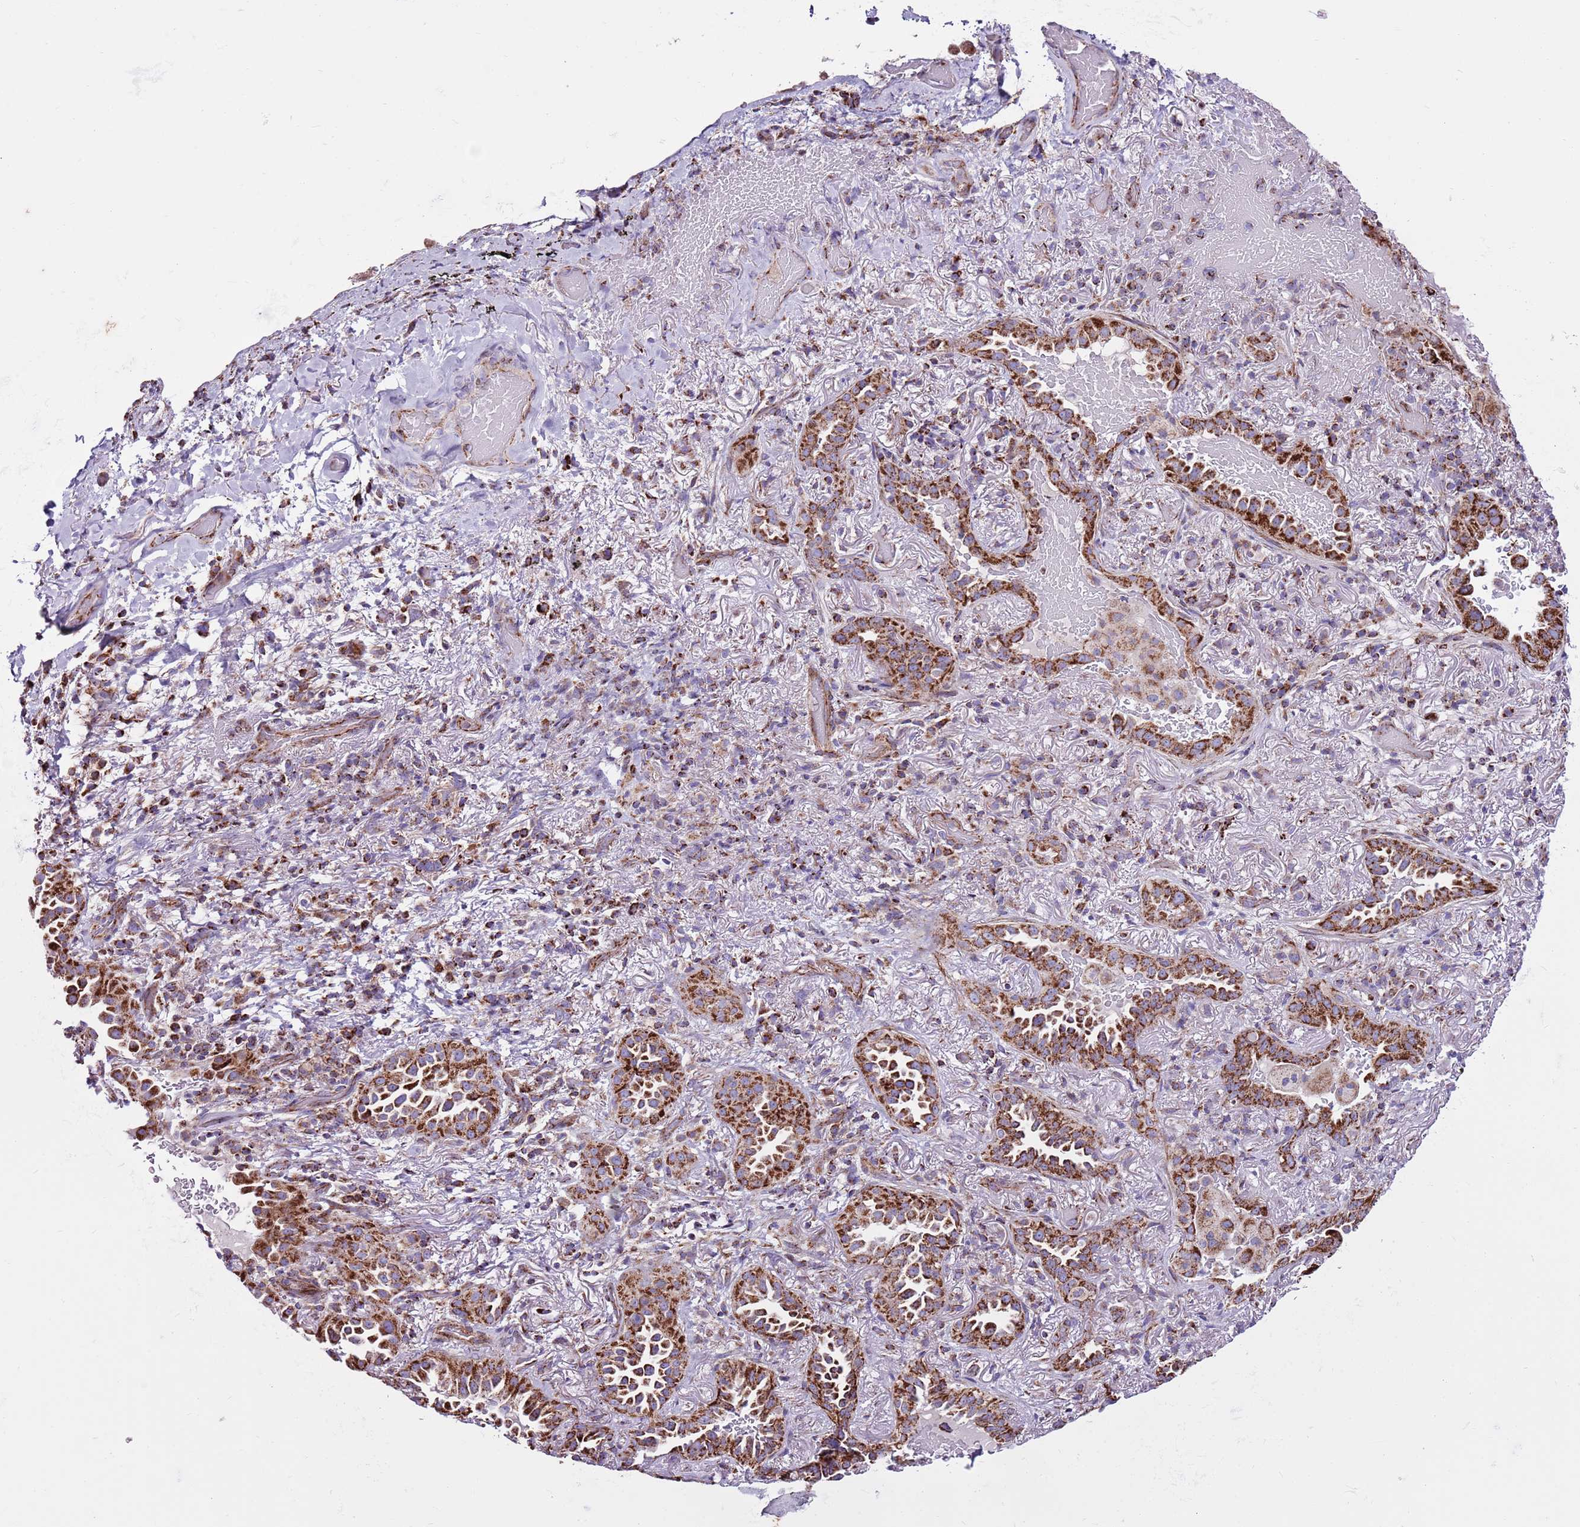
{"staining": {"intensity": "strong", "quantity": ">75%", "location": "cytoplasmic/membranous"}, "tissue": "lung cancer", "cell_type": "Tumor cells", "image_type": "cancer", "snomed": [{"axis": "morphology", "description": "Adenocarcinoma, NOS"}, {"axis": "topography", "description": "Lung"}], "caption": "Lung adenocarcinoma tissue displays strong cytoplasmic/membranous expression in about >75% of tumor cells, visualized by immunohistochemistry.", "gene": "HECTD4", "patient": {"sex": "female", "age": 69}}